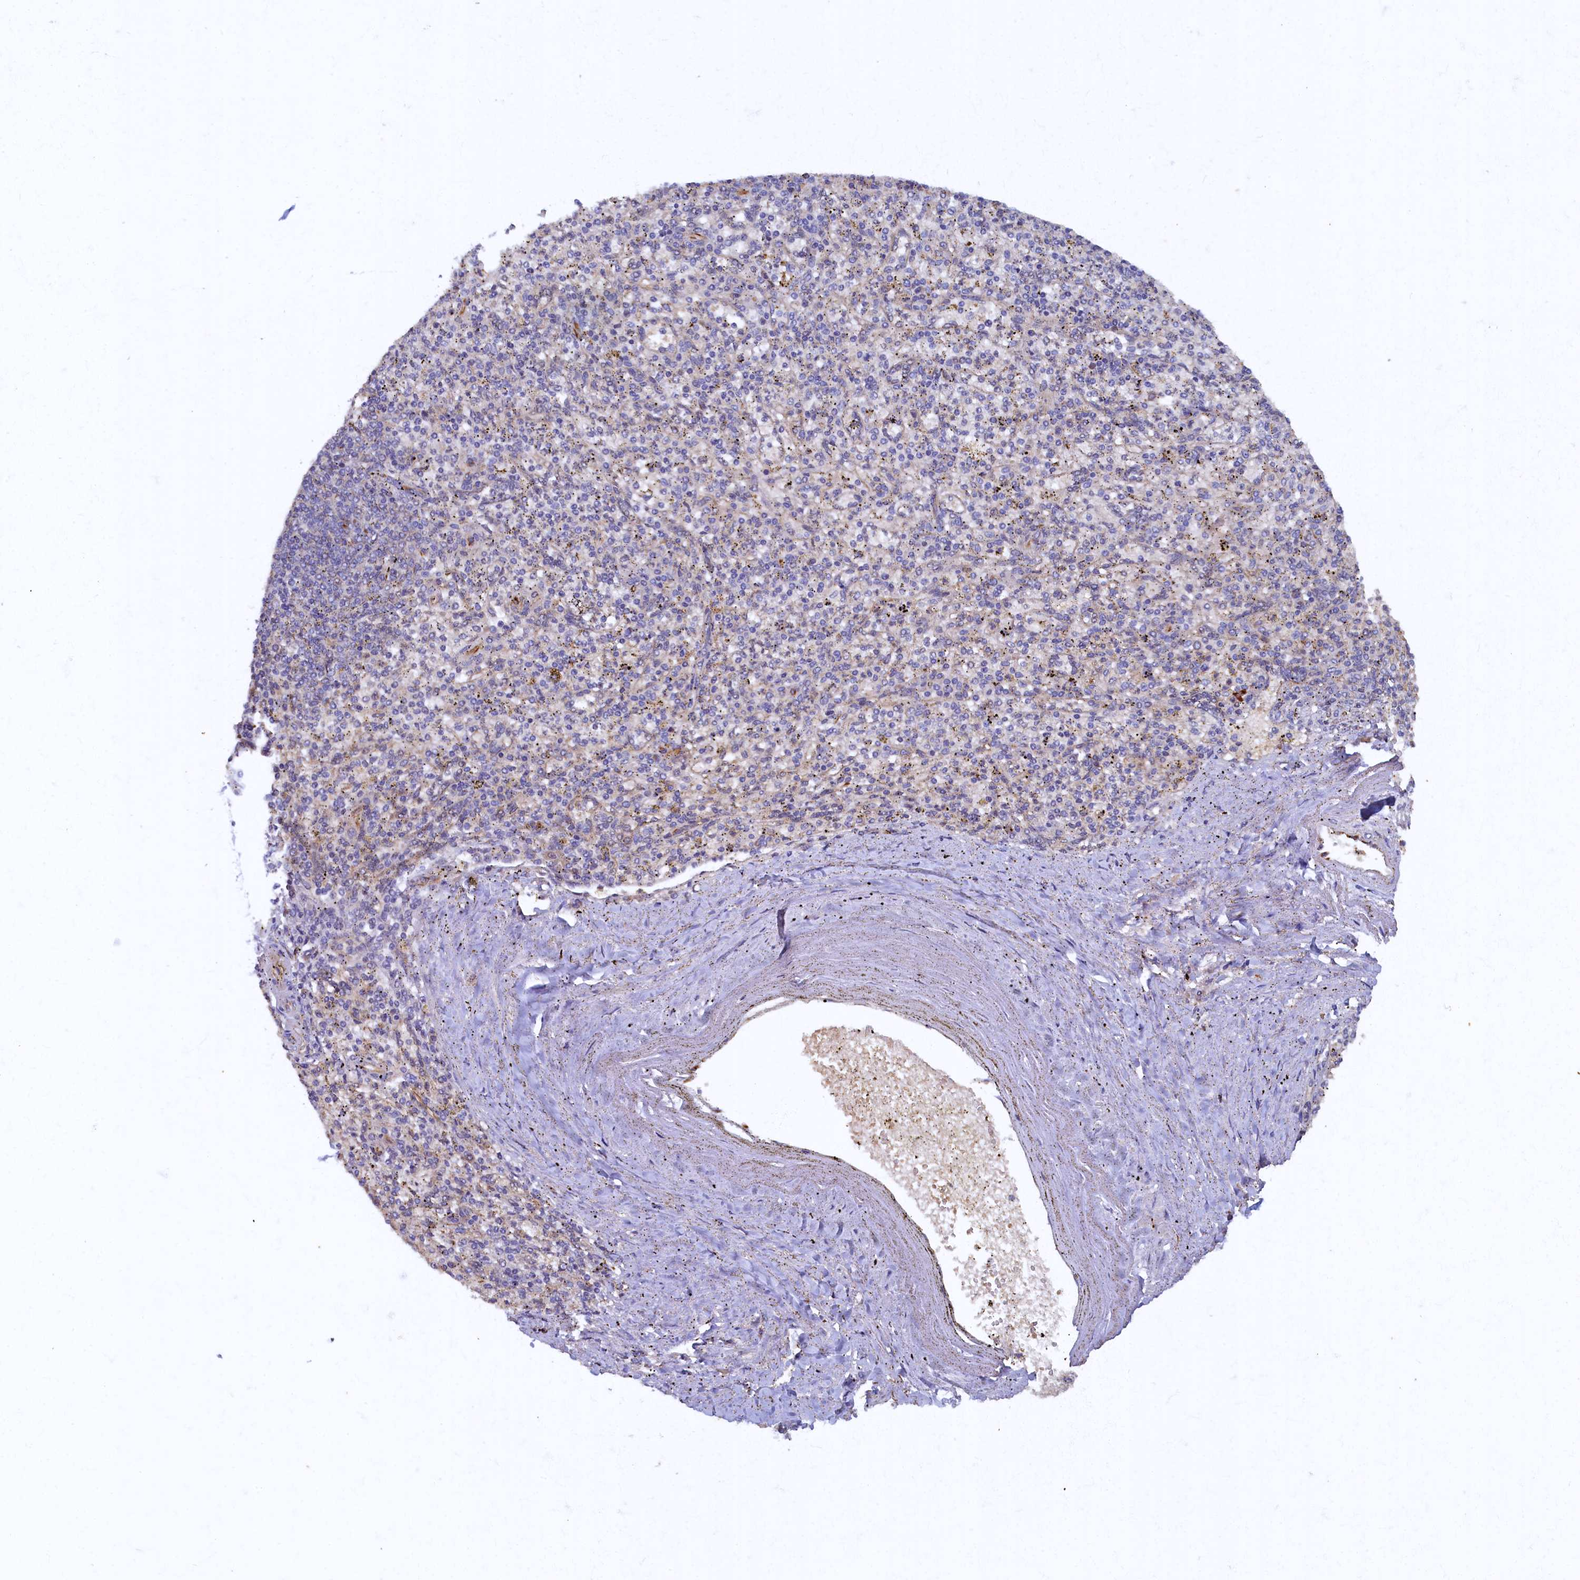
{"staining": {"intensity": "negative", "quantity": "none", "location": "none"}, "tissue": "spleen", "cell_type": "Cells in red pulp", "image_type": "normal", "snomed": [{"axis": "morphology", "description": "Normal tissue, NOS"}, {"axis": "topography", "description": "Spleen"}], "caption": "The image reveals no significant expression in cells in red pulp of spleen.", "gene": "ARL11", "patient": {"sex": "male", "age": 72}}